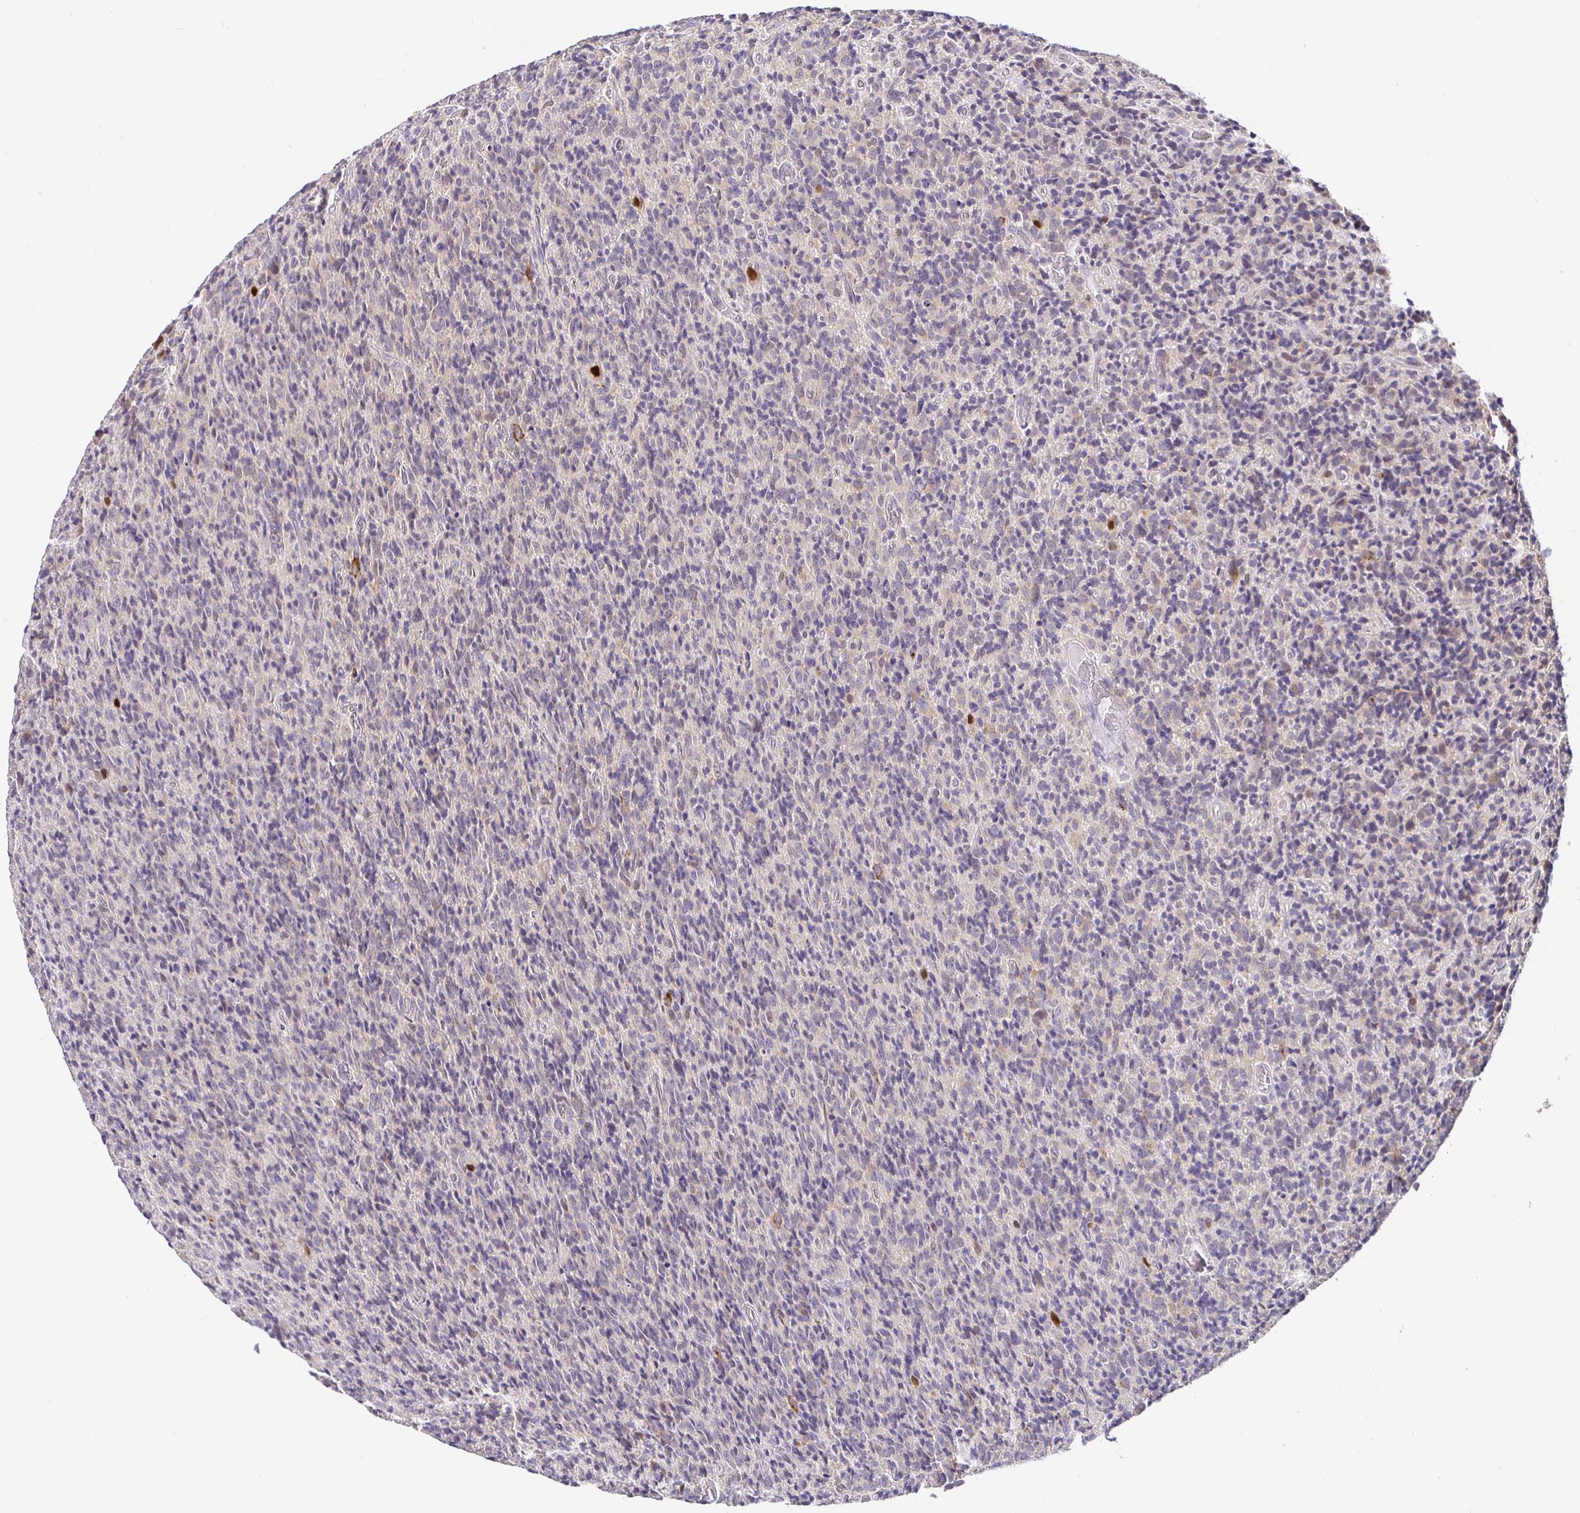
{"staining": {"intensity": "negative", "quantity": "none", "location": "none"}, "tissue": "glioma", "cell_type": "Tumor cells", "image_type": "cancer", "snomed": [{"axis": "morphology", "description": "Glioma, malignant, High grade"}, {"axis": "topography", "description": "Brain"}], "caption": "Glioma was stained to show a protein in brown. There is no significant staining in tumor cells. (Brightfield microscopy of DAB IHC at high magnification).", "gene": "SATB1", "patient": {"sex": "male", "age": 76}}